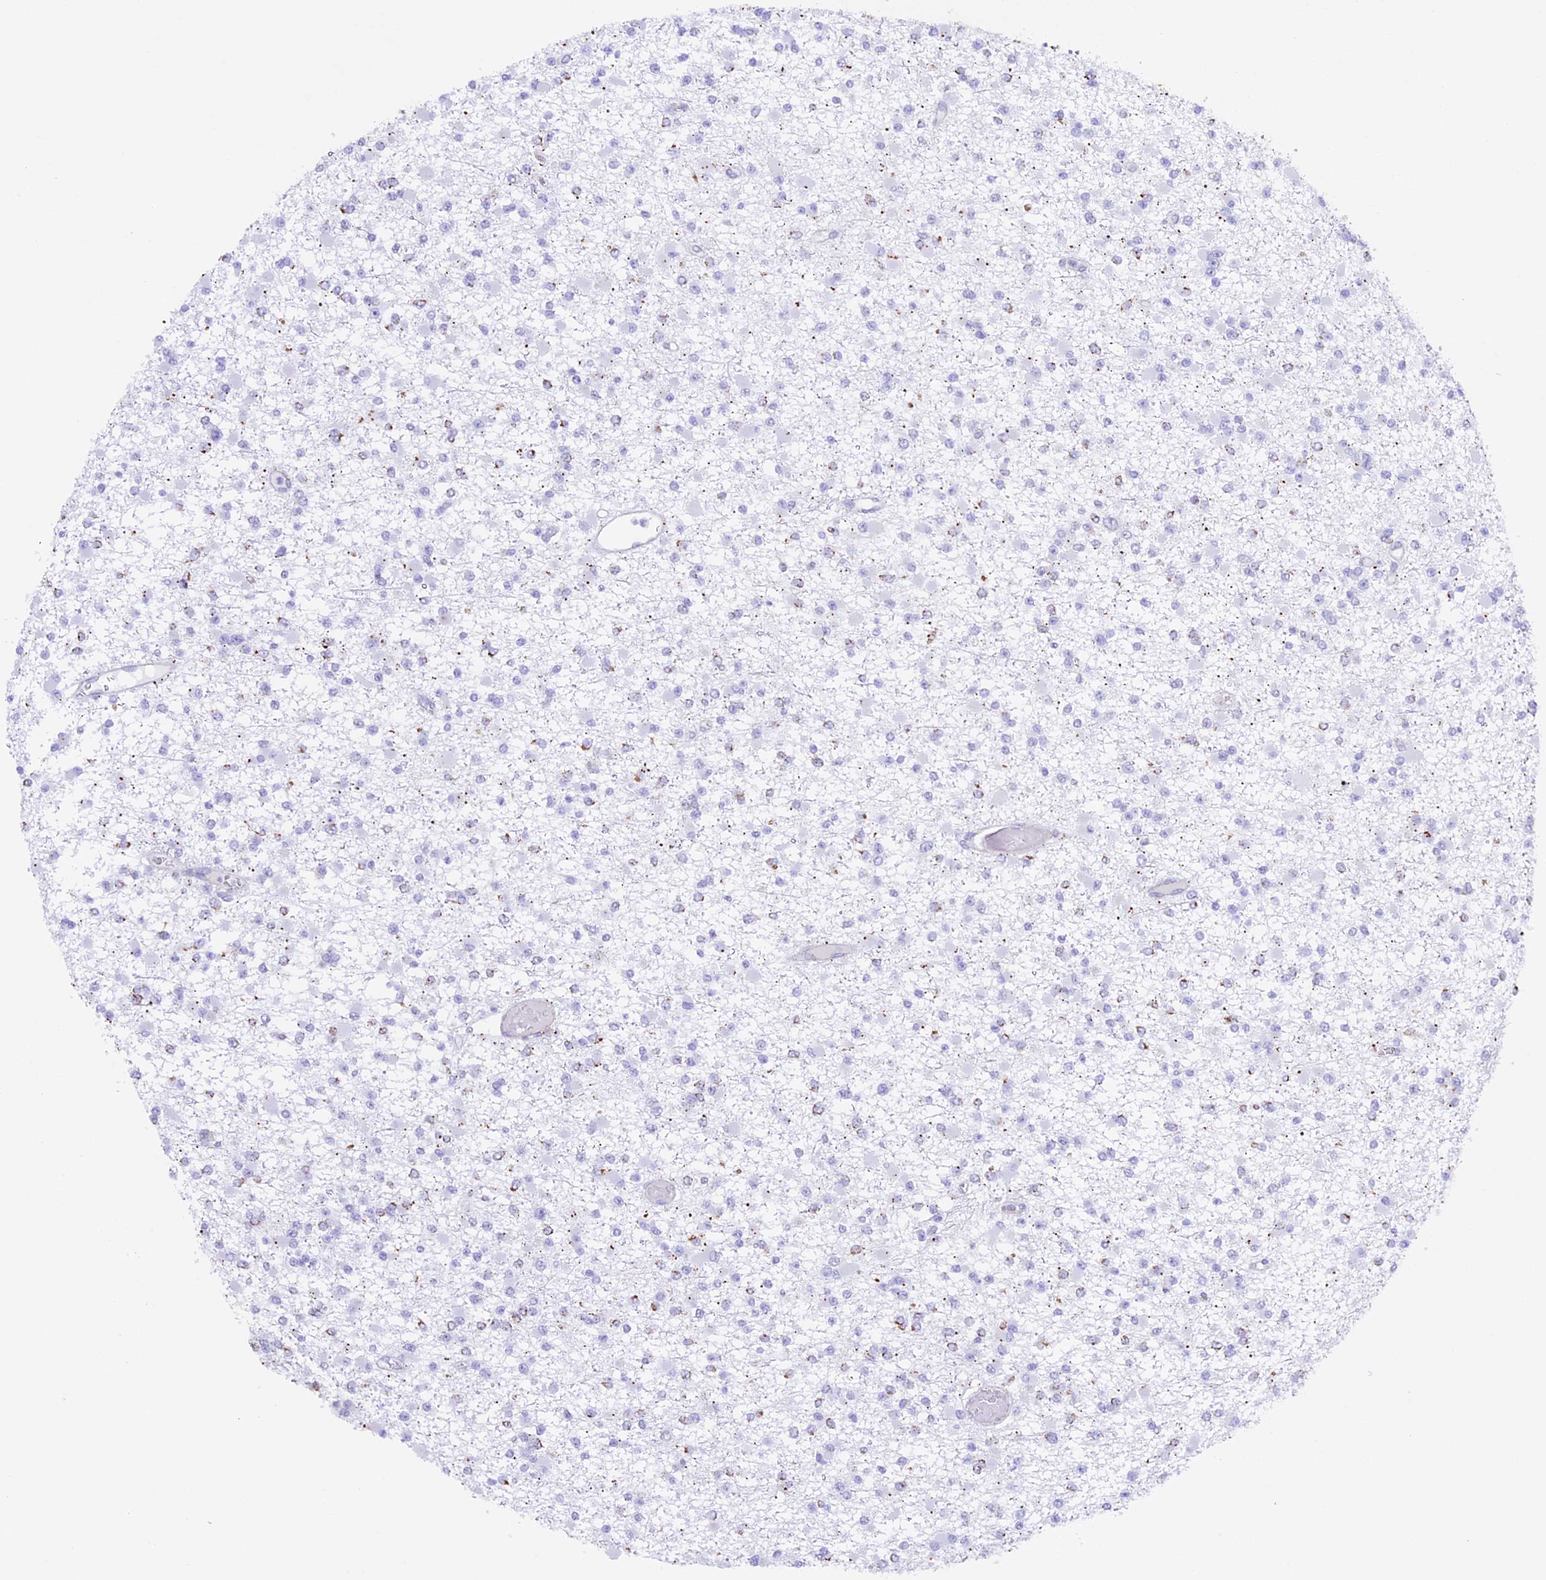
{"staining": {"intensity": "negative", "quantity": "none", "location": "none"}, "tissue": "glioma", "cell_type": "Tumor cells", "image_type": "cancer", "snomed": [{"axis": "morphology", "description": "Glioma, malignant, Low grade"}, {"axis": "topography", "description": "Brain"}], "caption": "Tumor cells are negative for protein expression in human low-grade glioma (malignant).", "gene": "TFAM", "patient": {"sex": "female", "age": 22}}